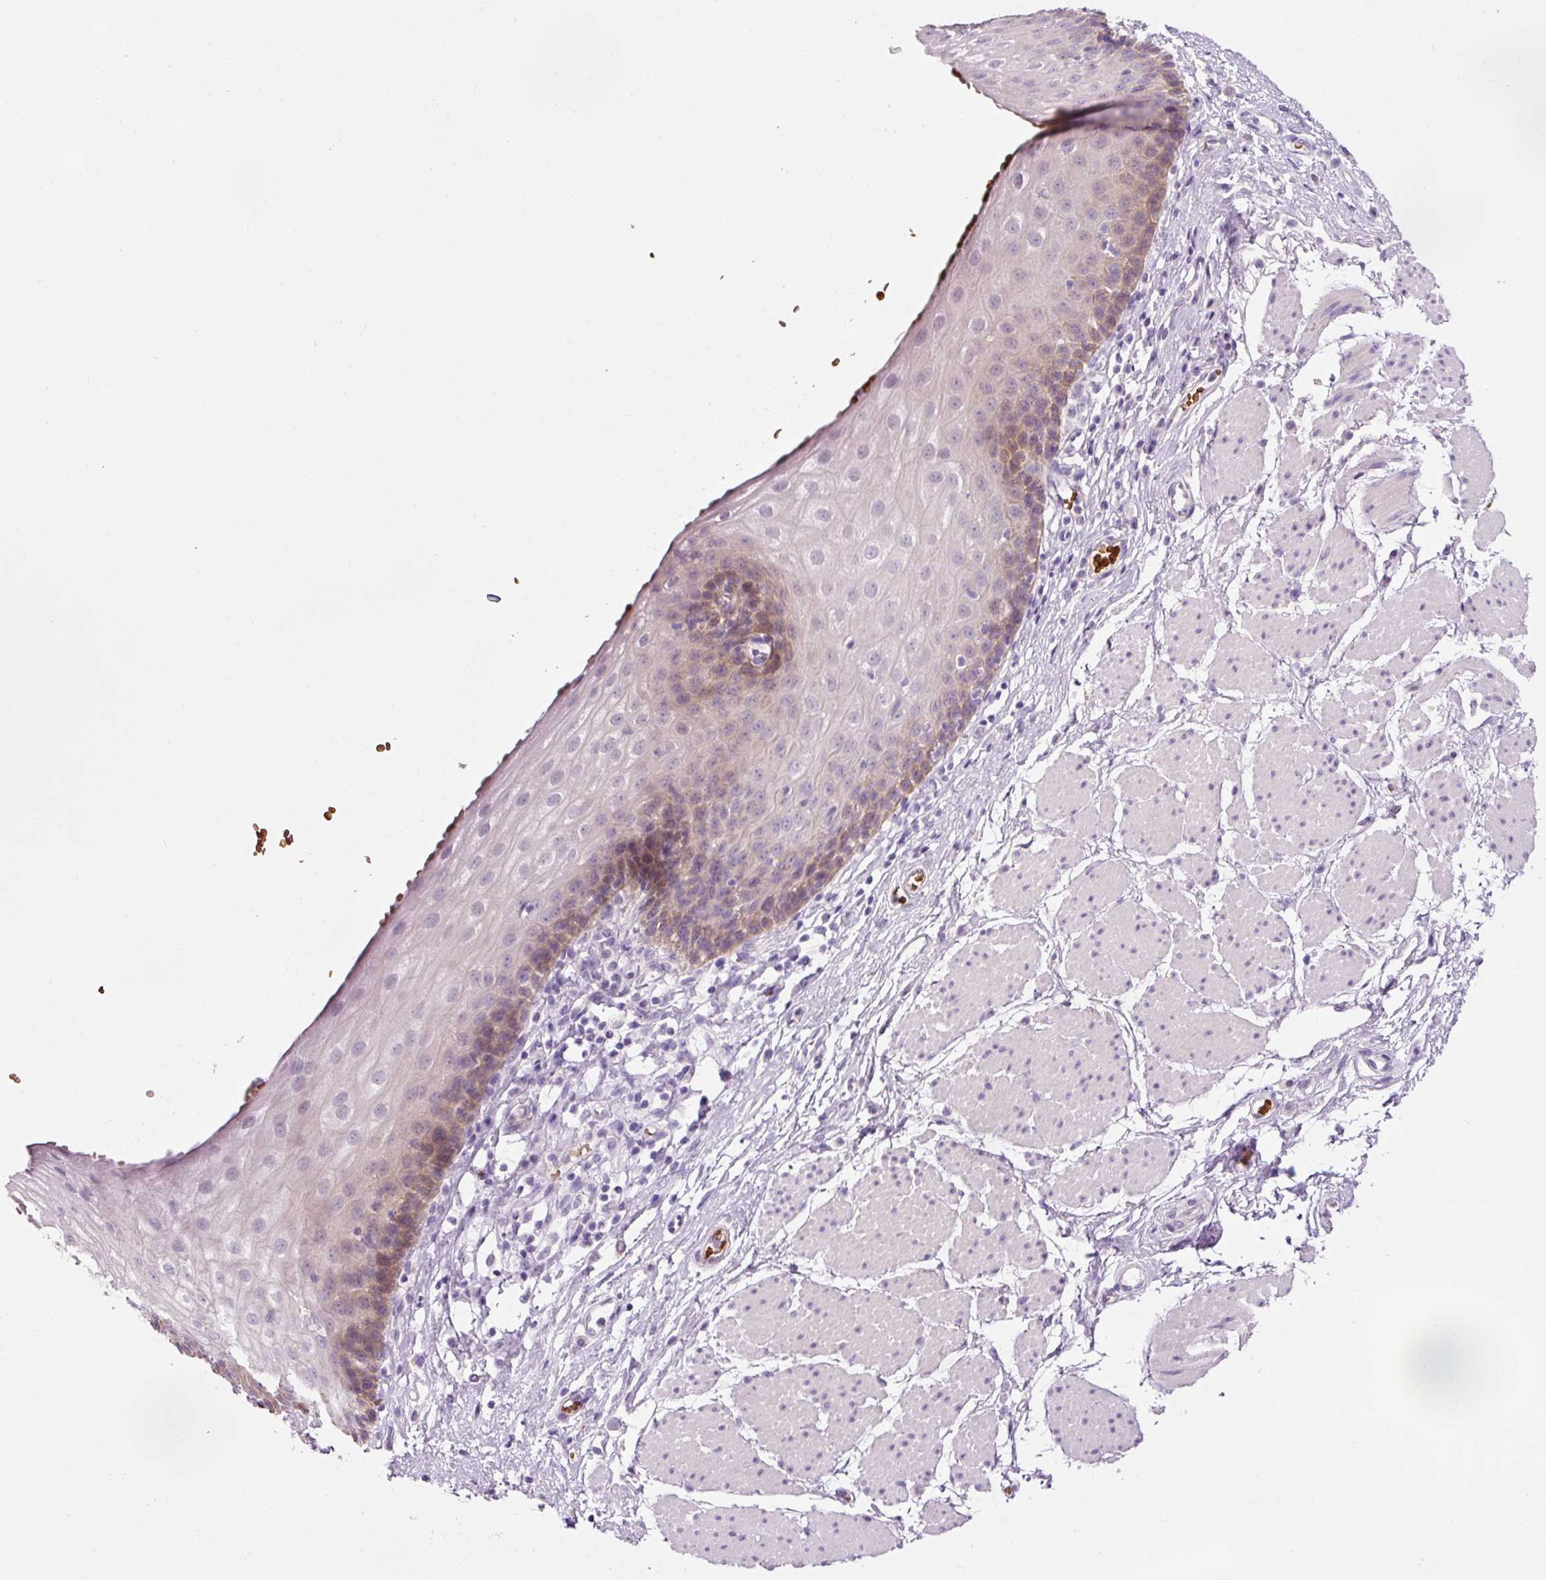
{"staining": {"intensity": "weak", "quantity": "25%-75%", "location": "cytoplasmic/membranous"}, "tissue": "esophagus", "cell_type": "Squamous epithelial cells", "image_type": "normal", "snomed": [{"axis": "morphology", "description": "Normal tissue, NOS"}, {"axis": "topography", "description": "Esophagus"}], "caption": "This image demonstrates normal esophagus stained with IHC to label a protein in brown. The cytoplasmic/membranous of squamous epithelial cells show weak positivity for the protein. Nuclei are counter-stained blue.", "gene": "DHRS11", "patient": {"sex": "male", "age": 69}}